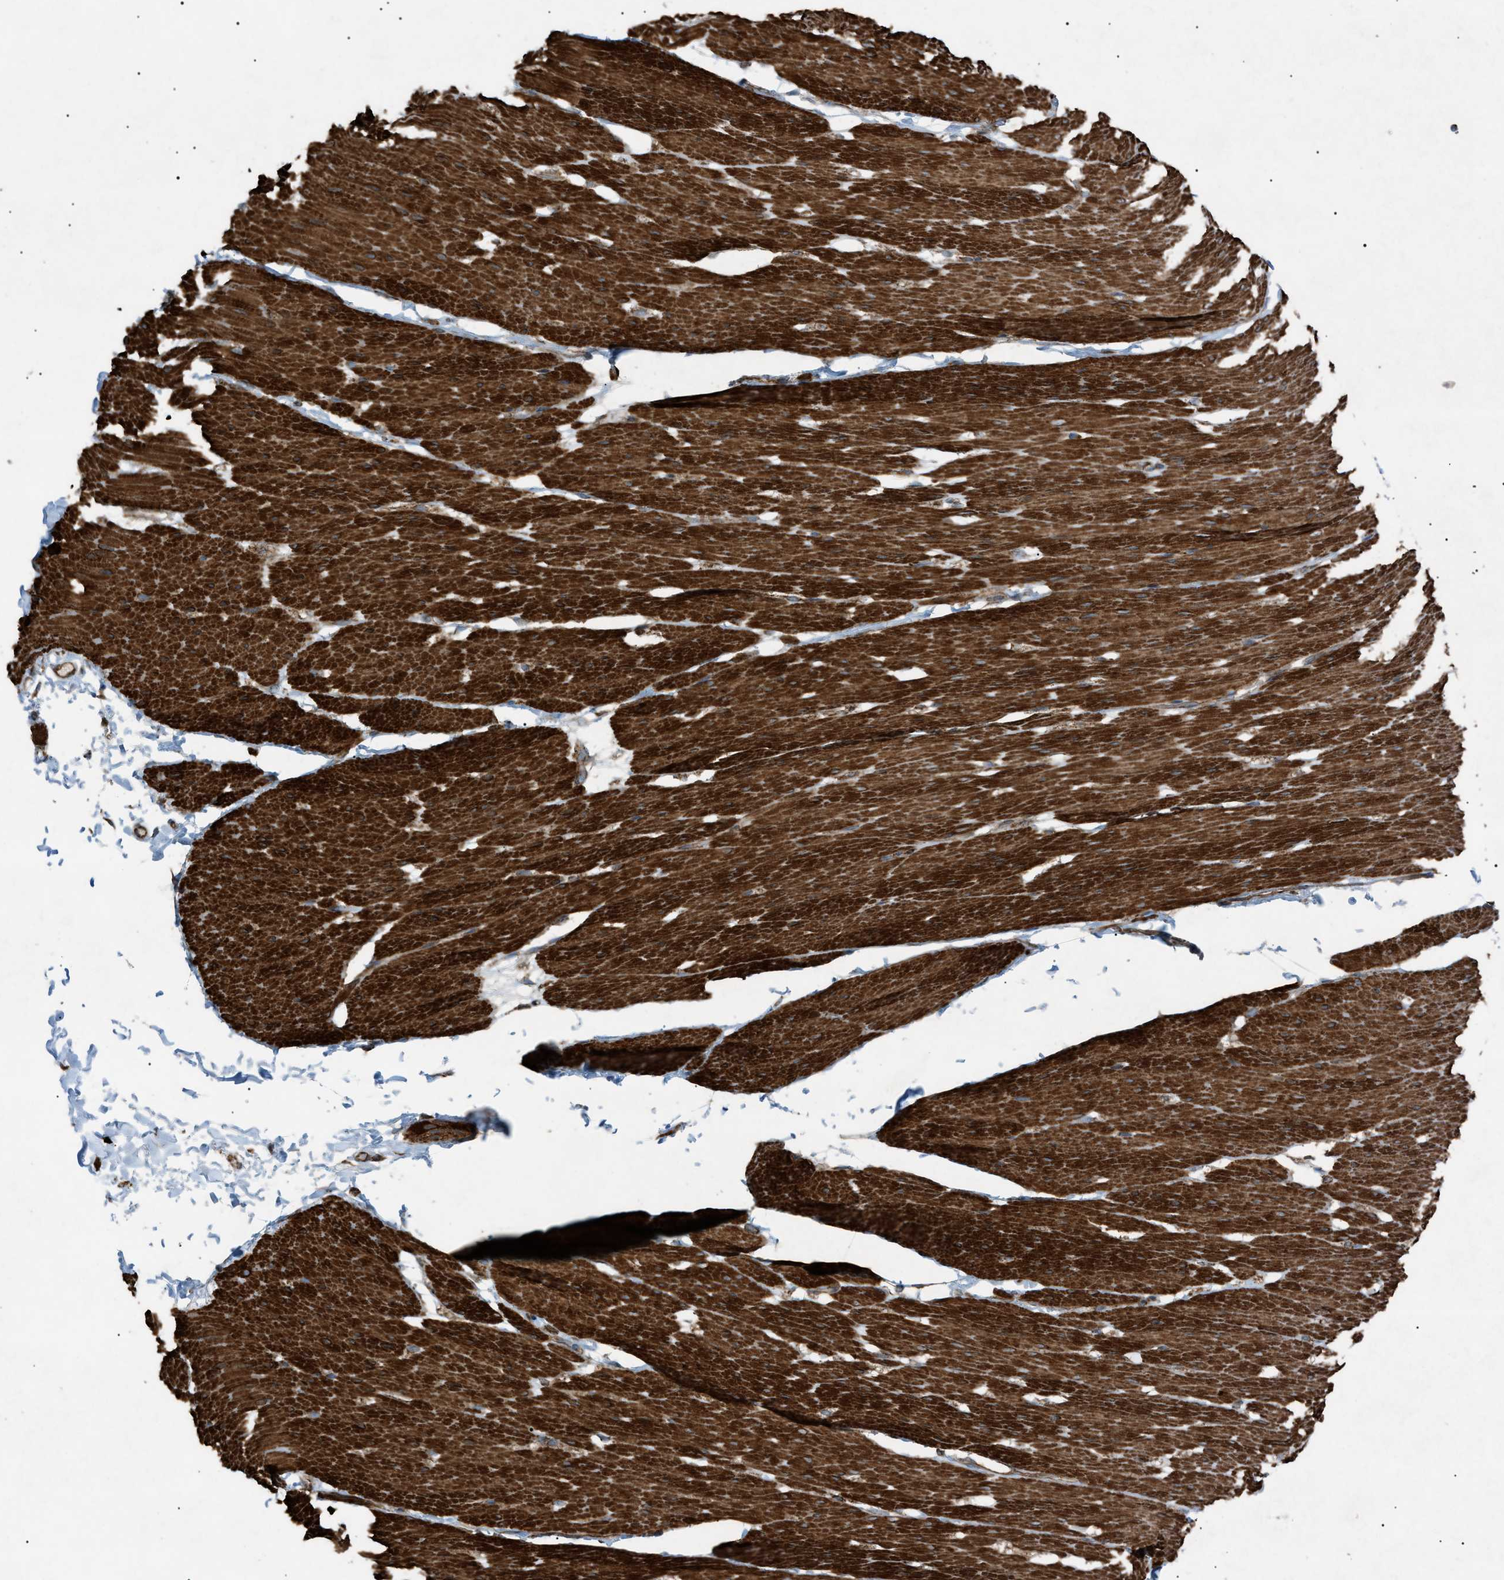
{"staining": {"intensity": "strong", "quantity": ">75%", "location": "cytoplasmic/membranous"}, "tissue": "smooth muscle", "cell_type": "Smooth muscle cells", "image_type": "normal", "snomed": [{"axis": "morphology", "description": "Normal tissue, NOS"}, {"axis": "topography", "description": "Smooth muscle"}, {"axis": "topography", "description": "Colon"}], "caption": "Immunohistochemistry (DAB (3,3'-diaminobenzidine)) staining of unremarkable smooth muscle demonstrates strong cytoplasmic/membranous protein expression in approximately >75% of smooth muscle cells.", "gene": "C1GALT1C1", "patient": {"sex": "male", "age": 67}}